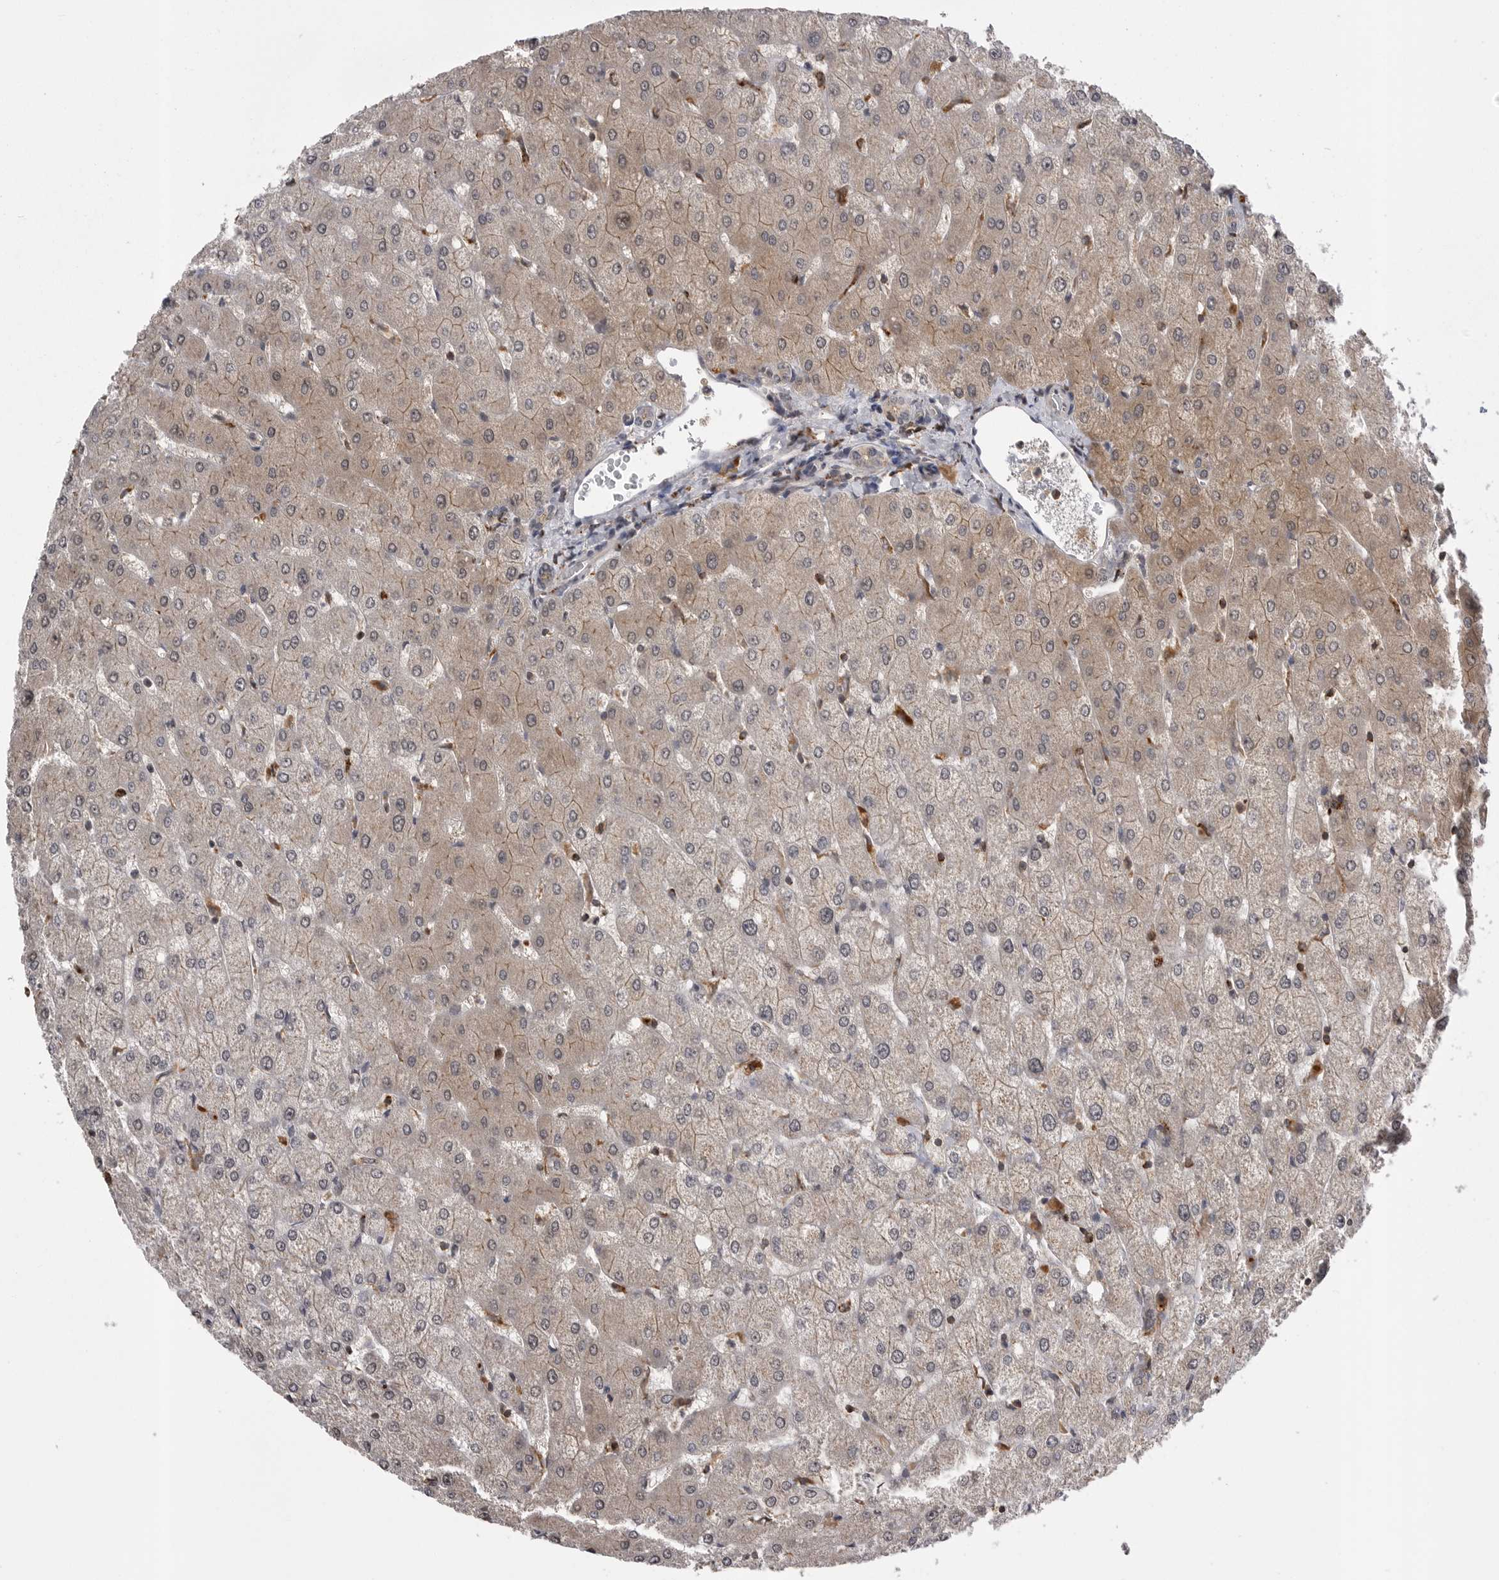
{"staining": {"intensity": "negative", "quantity": "none", "location": "none"}, "tissue": "liver", "cell_type": "Cholangiocytes", "image_type": "normal", "snomed": [{"axis": "morphology", "description": "Normal tissue, NOS"}, {"axis": "topography", "description": "Liver"}], "caption": "The image reveals no significant expression in cholangiocytes of liver. (IHC, brightfield microscopy, high magnification).", "gene": "AOAH", "patient": {"sex": "female", "age": 54}}